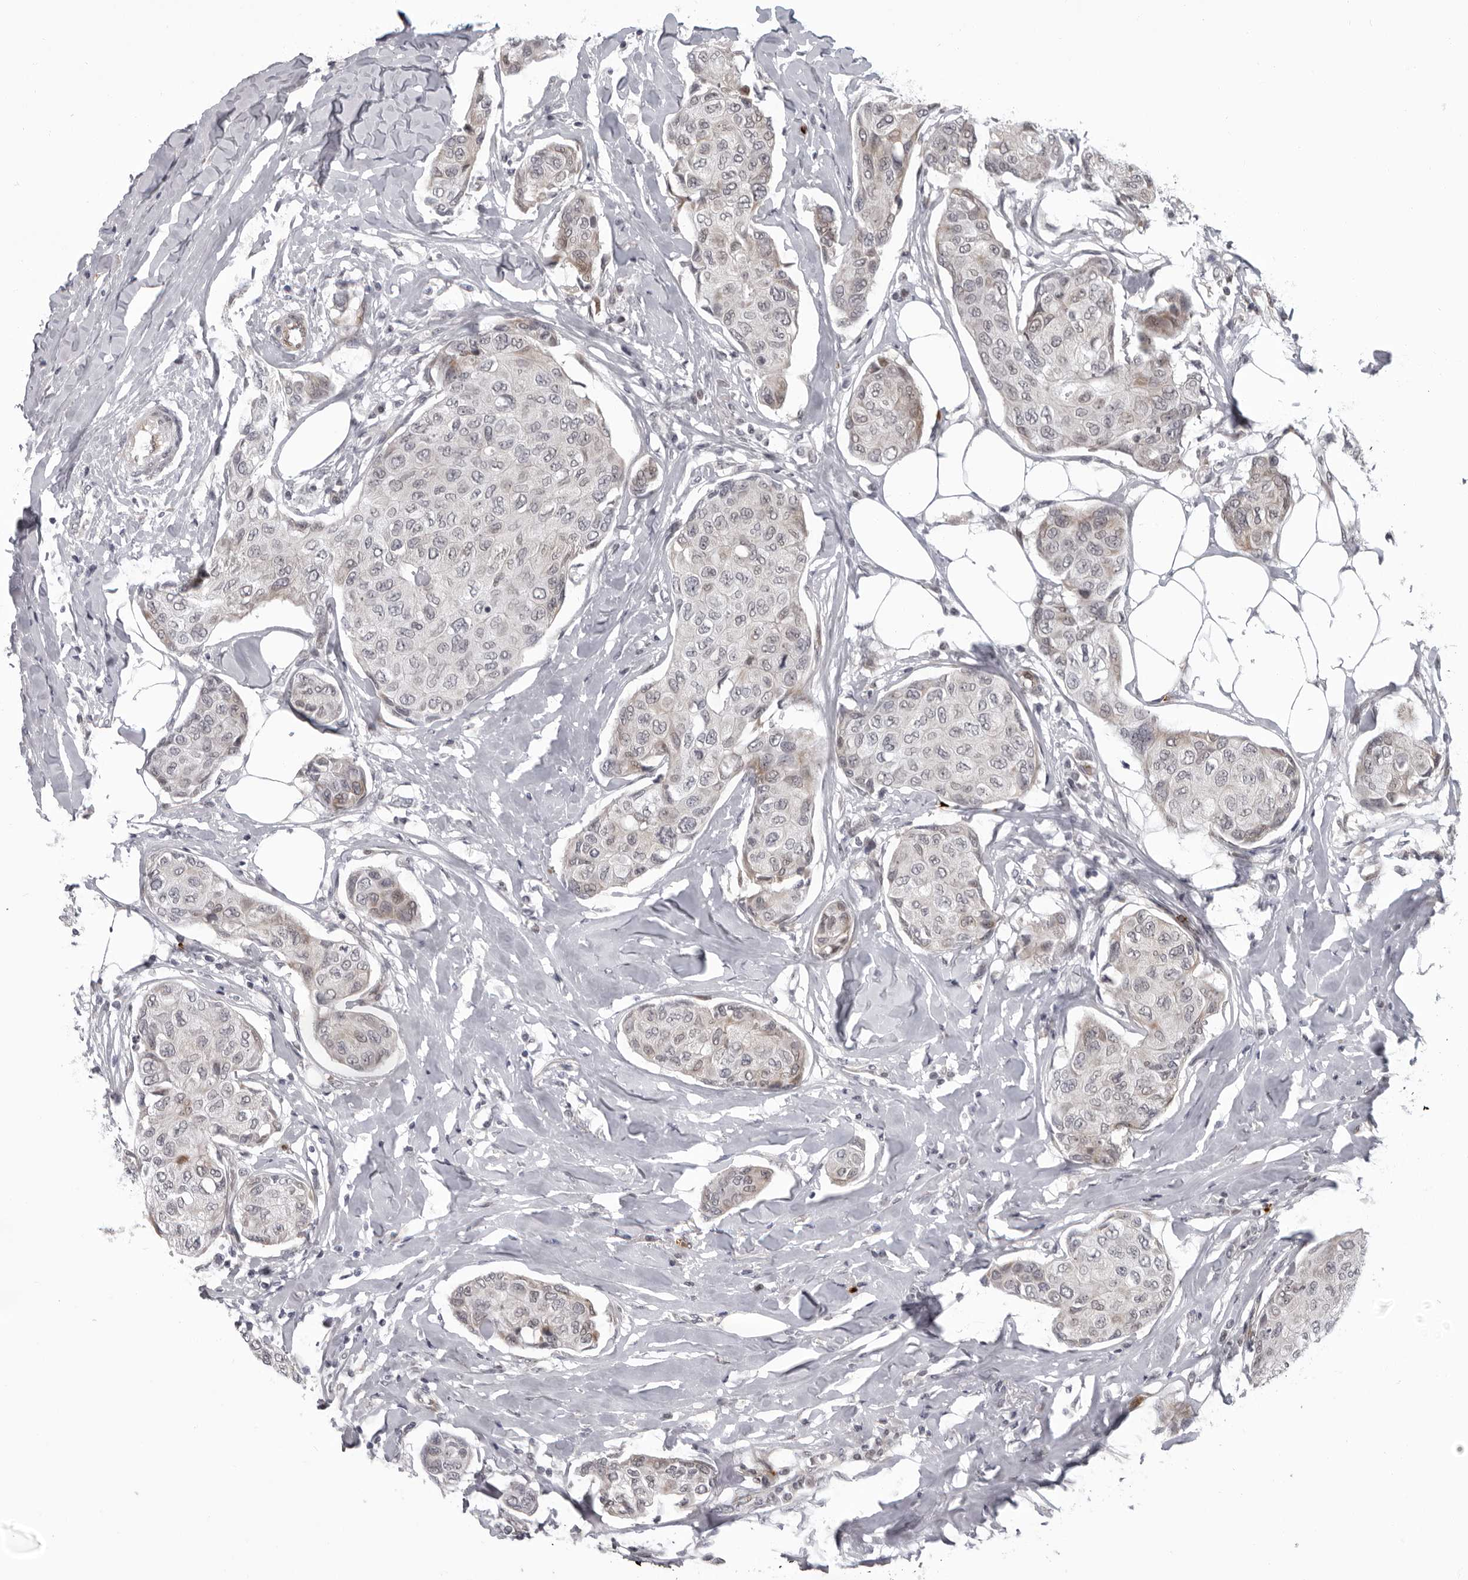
{"staining": {"intensity": "weak", "quantity": "<25%", "location": "cytoplasmic/membranous"}, "tissue": "breast cancer", "cell_type": "Tumor cells", "image_type": "cancer", "snomed": [{"axis": "morphology", "description": "Duct carcinoma"}, {"axis": "topography", "description": "Breast"}], "caption": "Immunohistochemistry of human intraductal carcinoma (breast) reveals no staining in tumor cells. Brightfield microscopy of IHC stained with DAB (brown) and hematoxylin (blue), captured at high magnification.", "gene": "THOP1", "patient": {"sex": "female", "age": 80}}